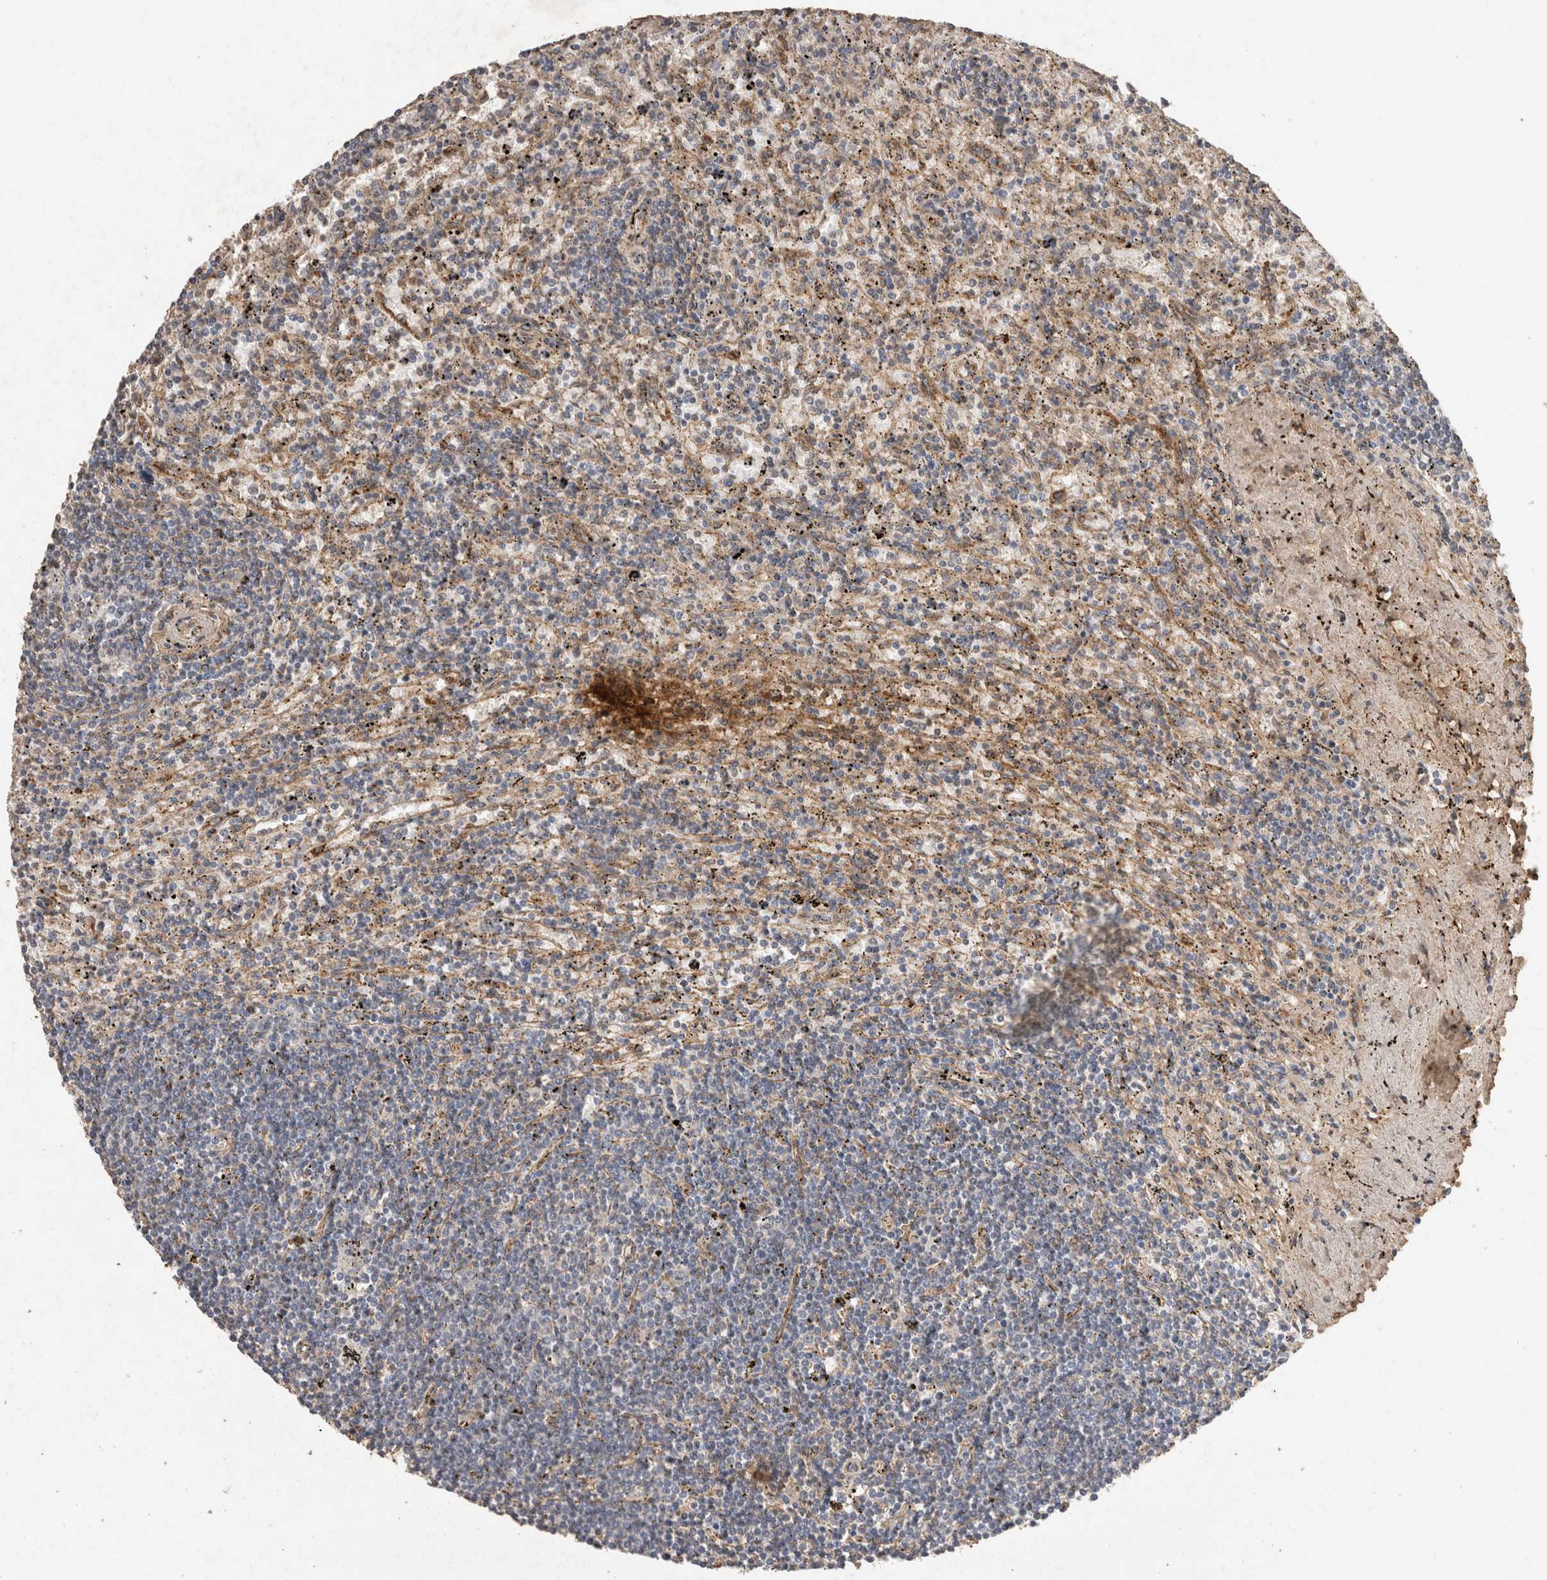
{"staining": {"intensity": "negative", "quantity": "none", "location": "none"}, "tissue": "lymphoma", "cell_type": "Tumor cells", "image_type": "cancer", "snomed": [{"axis": "morphology", "description": "Malignant lymphoma, non-Hodgkin's type, Low grade"}, {"axis": "topography", "description": "Spleen"}], "caption": "Image shows no protein staining in tumor cells of lymphoma tissue.", "gene": "C1QTNF5", "patient": {"sex": "male", "age": 76}}